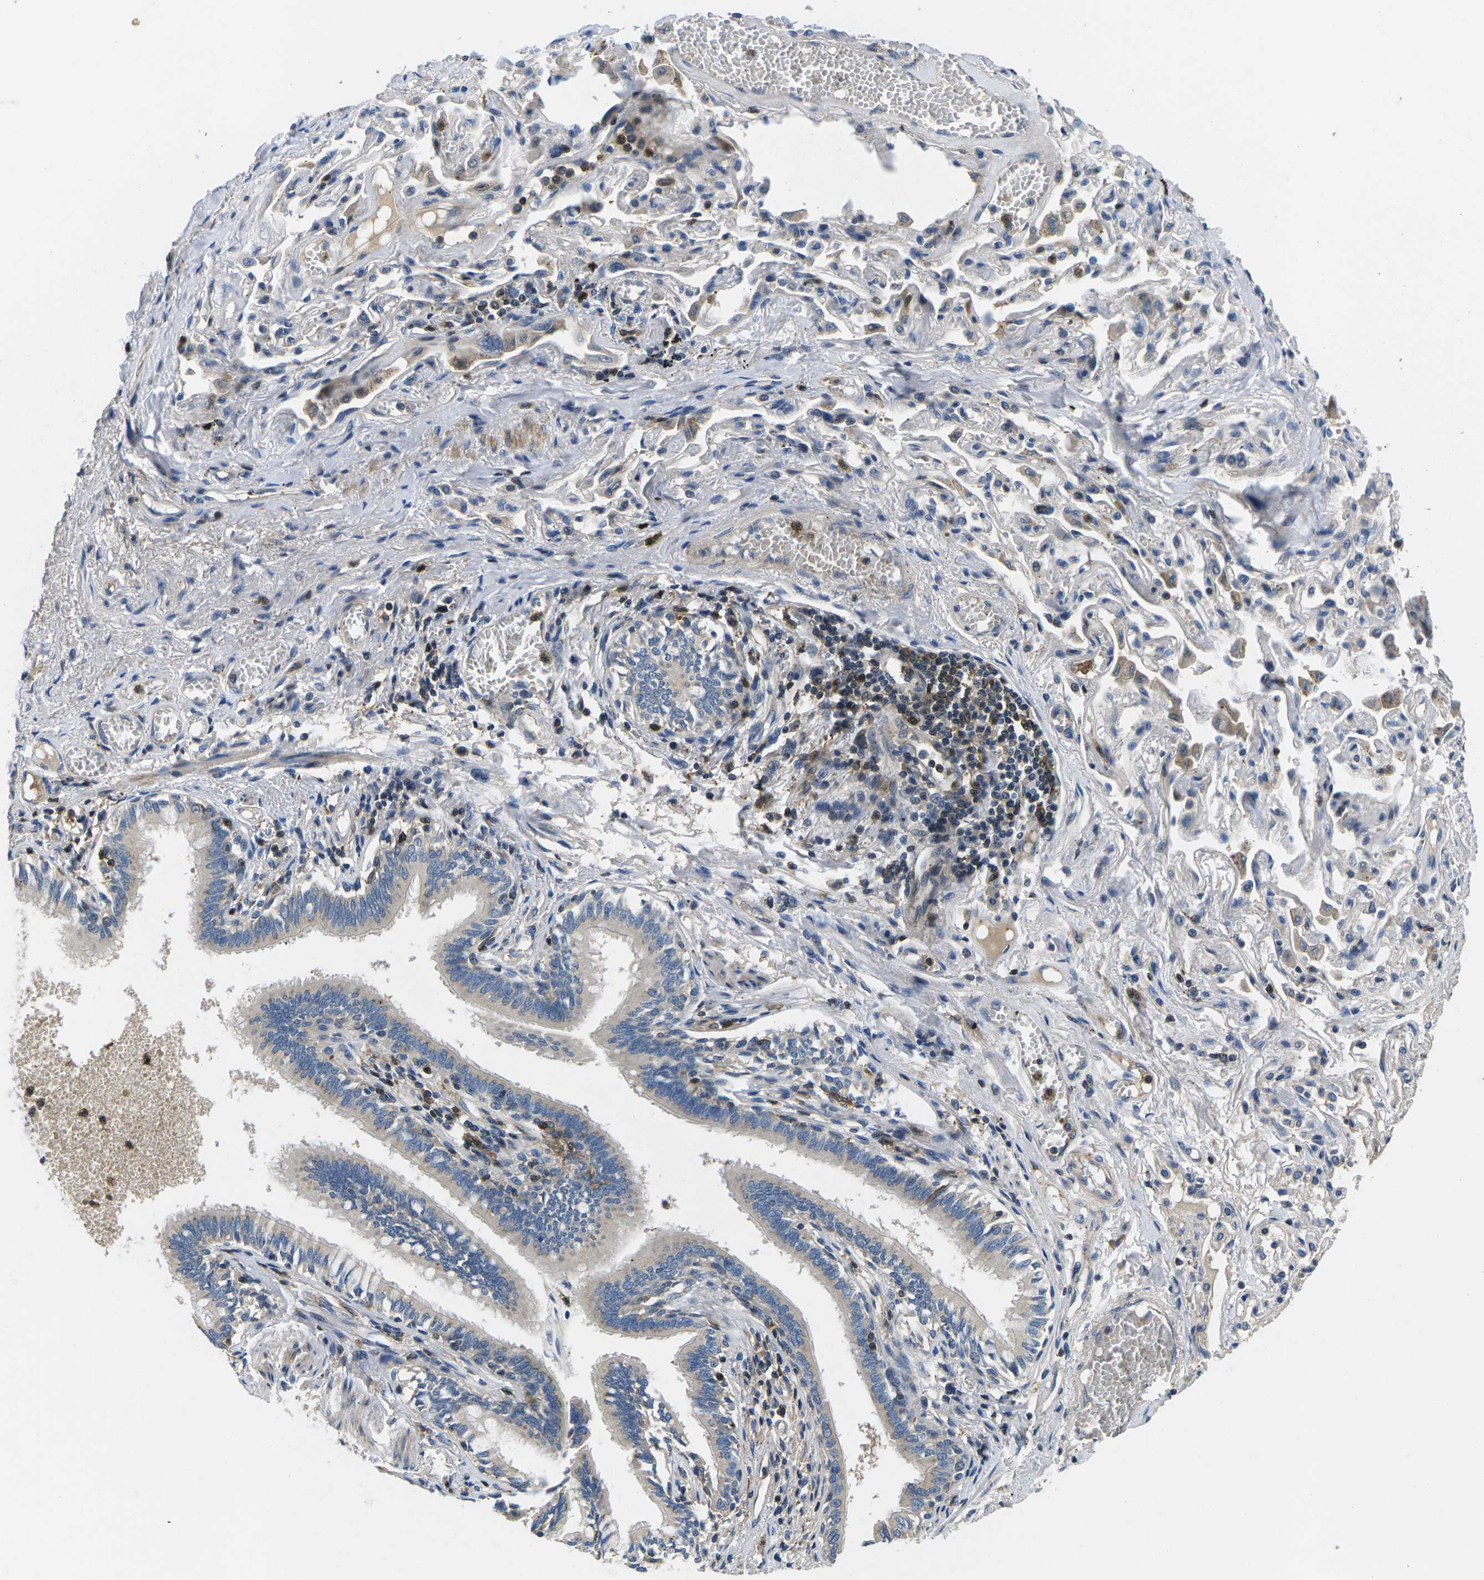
{"staining": {"intensity": "strong", "quantity": ">75%", "location": "cytoplasmic/membranous"}, "tissue": "bronchus", "cell_type": "Respiratory epithelial cells", "image_type": "normal", "snomed": [{"axis": "morphology", "description": "Normal tissue, NOS"}, {"axis": "morphology", "description": "Inflammation, NOS"}, {"axis": "topography", "description": "Cartilage tissue"}, {"axis": "topography", "description": "Lung"}], "caption": "Bronchus was stained to show a protein in brown. There is high levels of strong cytoplasmic/membranous staining in approximately >75% of respiratory epithelial cells.", "gene": "PLCE1", "patient": {"sex": "male", "age": 71}}